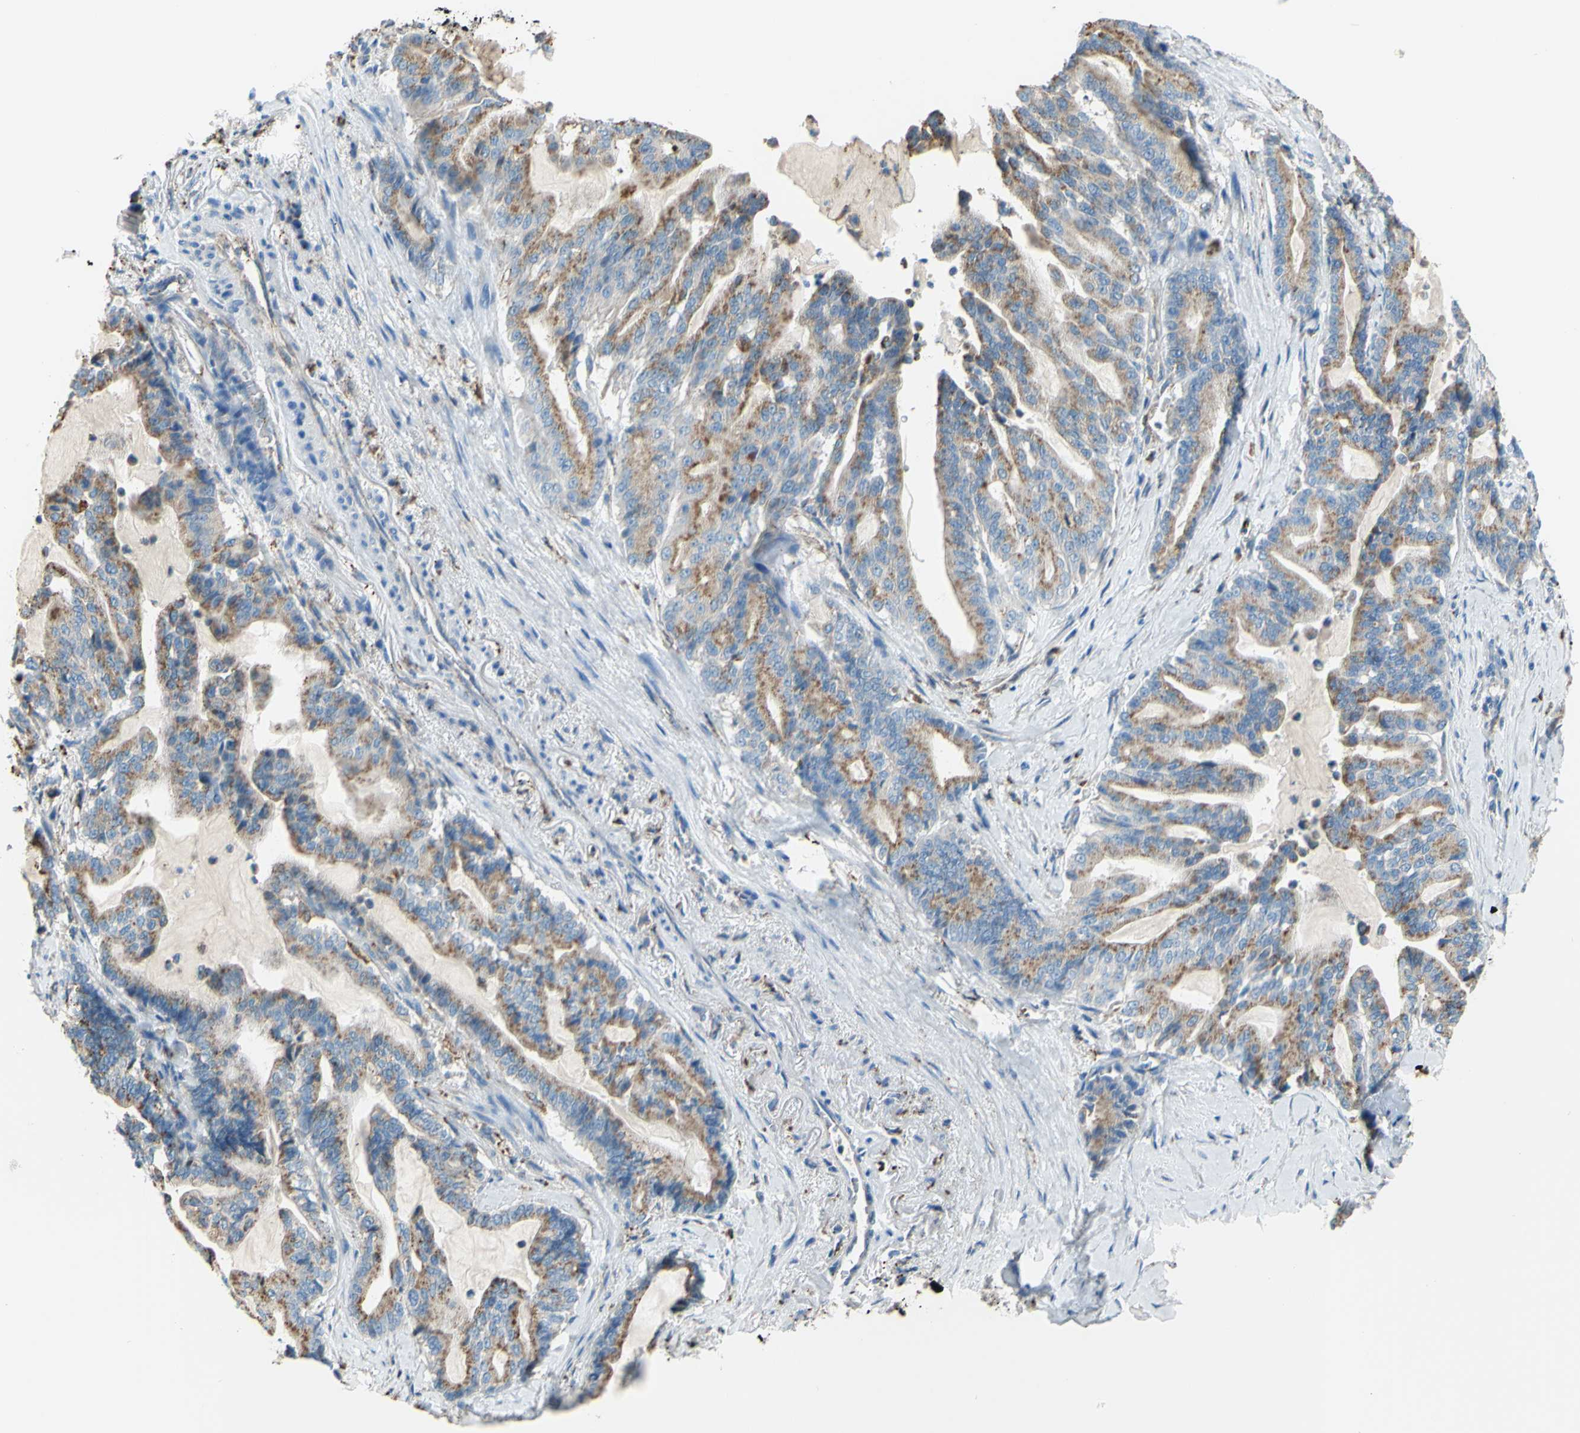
{"staining": {"intensity": "moderate", "quantity": ">75%", "location": "cytoplasmic/membranous"}, "tissue": "pancreatic cancer", "cell_type": "Tumor cells", "image_type": "cancer", "snomed": [{"axis": "morphology", "description": "Adenocarcinoma, NOS"}, {"axis": "topography", "description": "Pancreas"}], "caption": "Approximately >75% of tumor cells in human pancreatic cancer demonstrate moderate cytoplasmic/membranous protein staining as visualized by brown immunohistochemical staining.", "gene": "CTSD", "patient": {"sex": "male", "age": 63}}